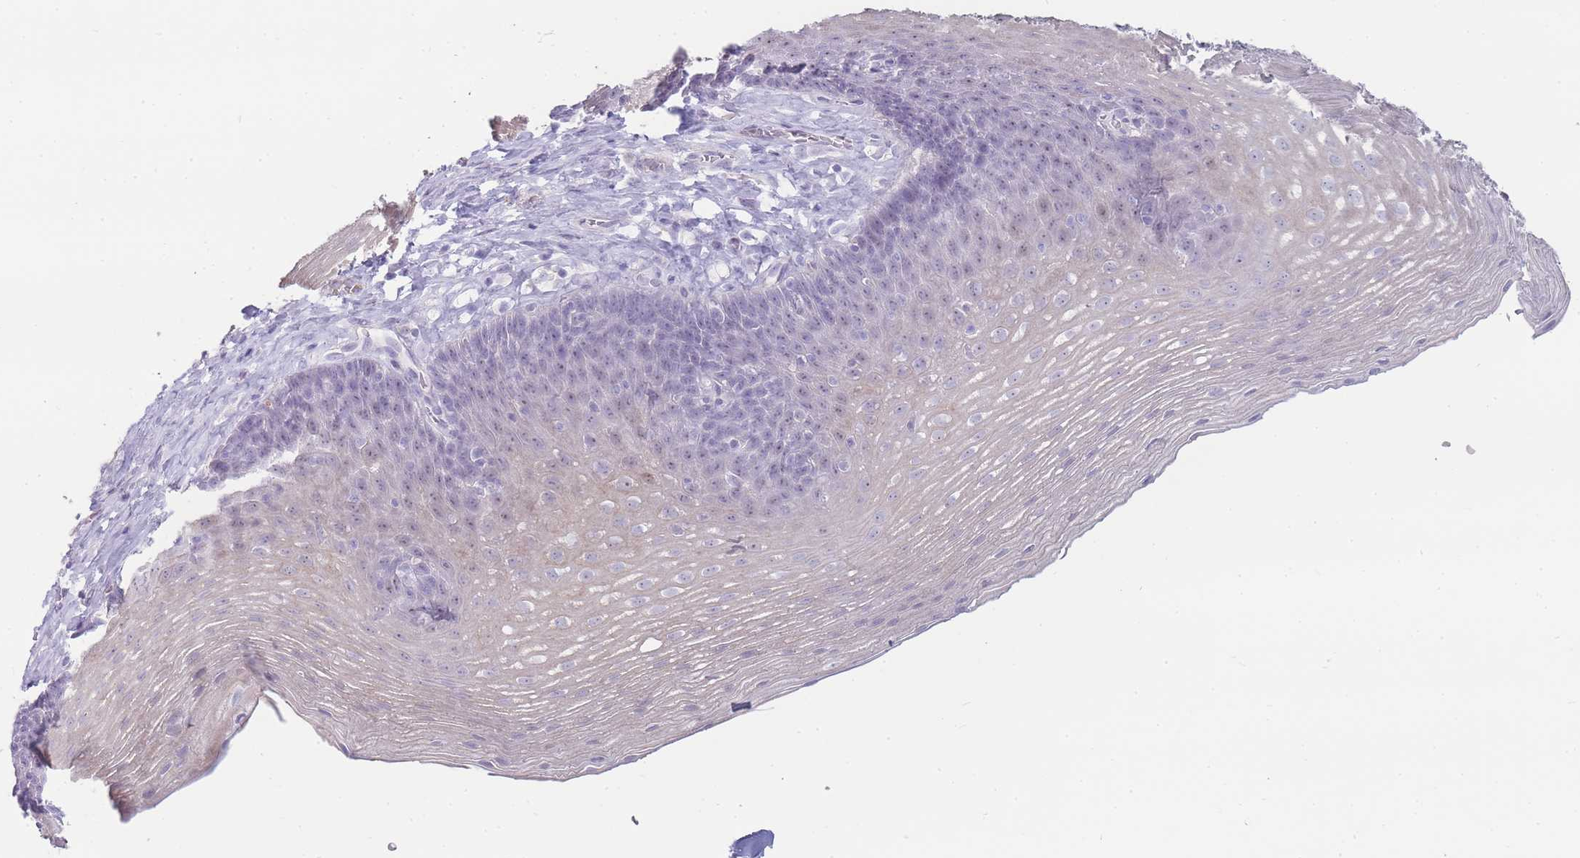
{"staining": {"intensity": "negative", "quantity": "none", "location": "none"}, "tissue": "esophagus", "cell_type": "Squamous epithelial cells", "image_type": "normal", "snomed": [{"axis": "morphology", "description": "Normal tissue, NOS"}, {"axis": "topography", "description": "Esophagus"}], "caption": "Immunohistochemistry image of benign esophagus: esophagus stained with DAB exhibits no significant protein positivity in squamous epithelial cells. Nuclei are stained in blue.", "gene": "UTP14A", "patient": {"sex": "female", "age": 66}}